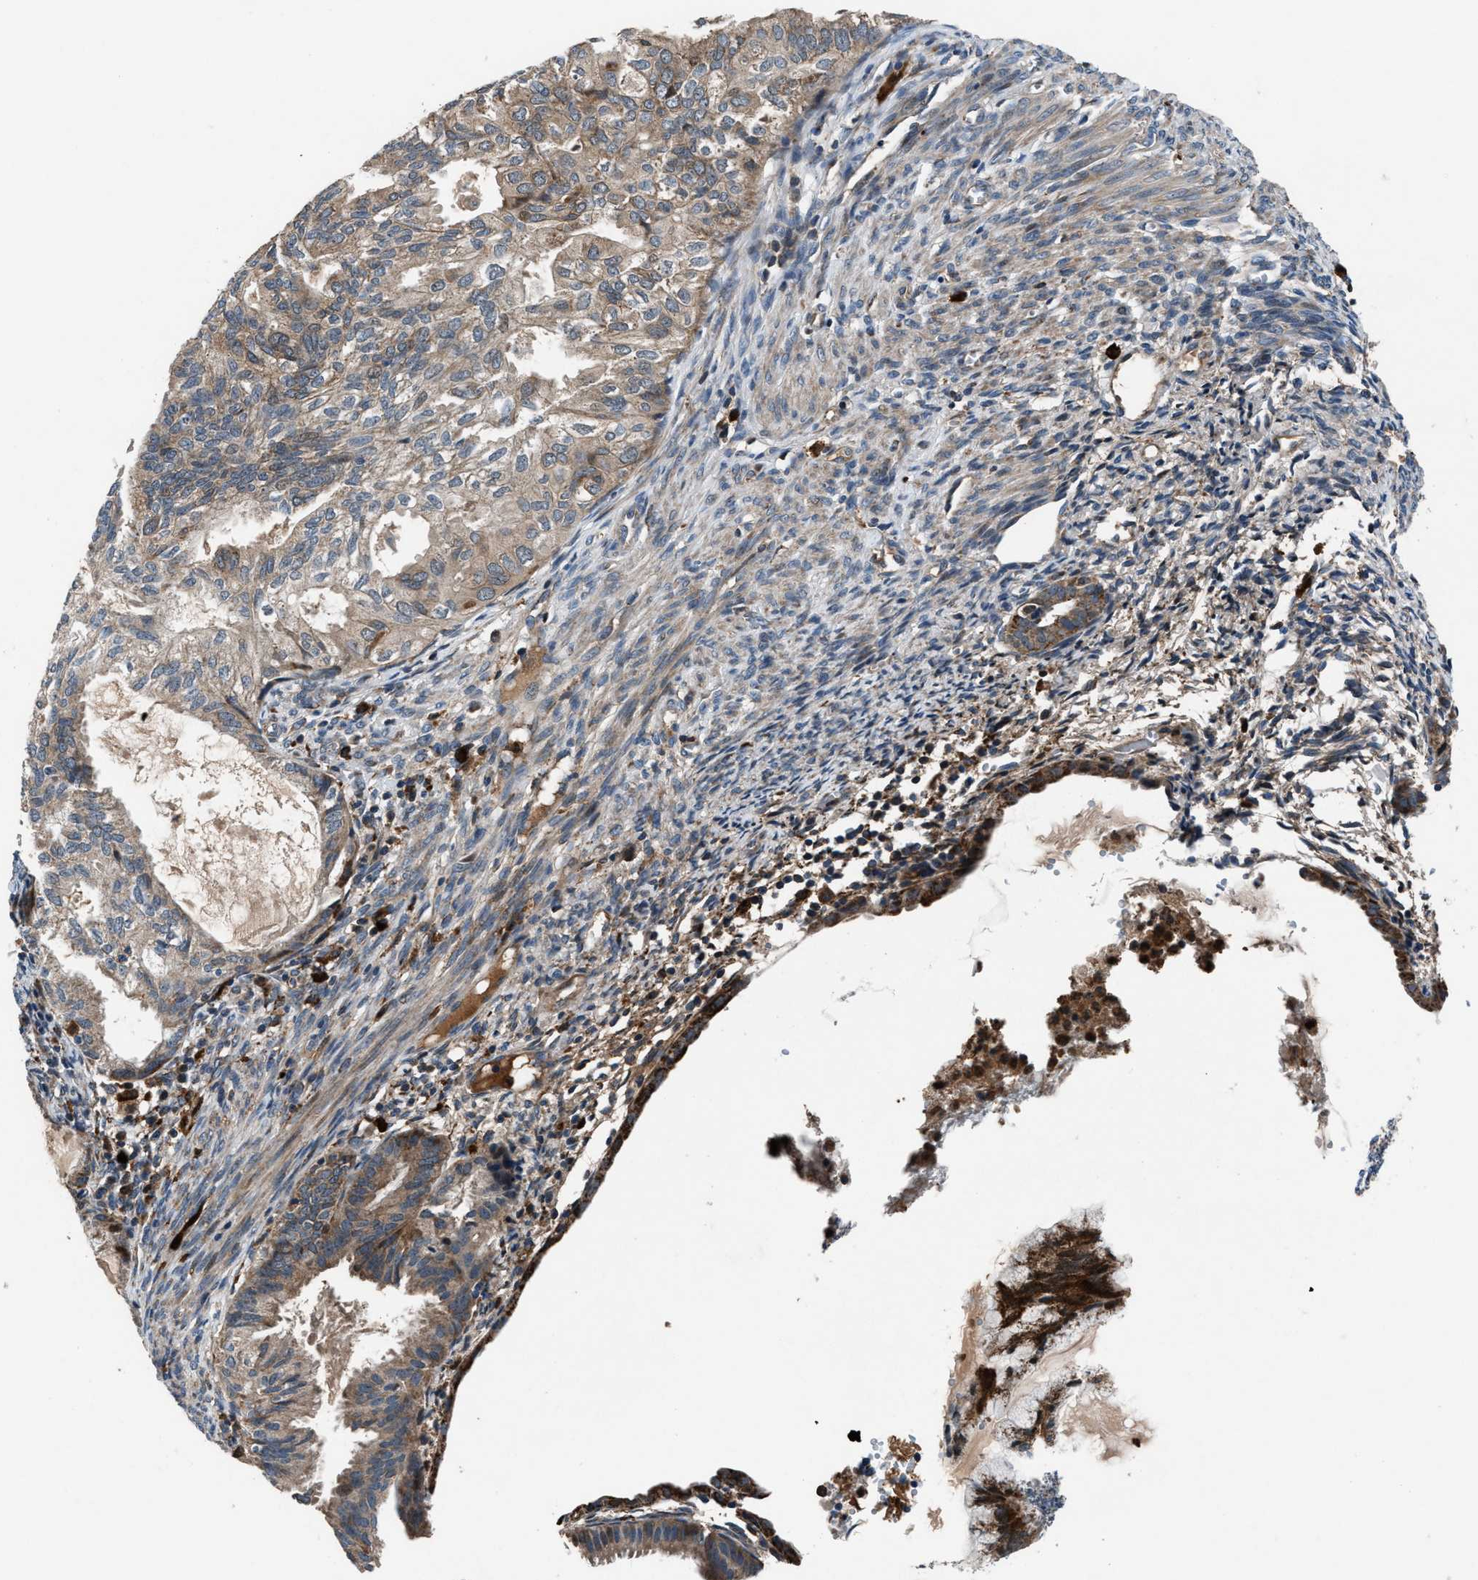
{"staining": {"intensity": "moderate", "quantity": "<25%", "location": "cytoplasmic/membranous"}, "tissue": "cervical cancer", "cell_type": "Tumor cells", "image_type": "cancer", "snomed": [{"axis": "morphology", "description": "Normal tissue, NOS"}, {"axis": "morphology", "description": "Adenocarcinoma, NOS"}, {"axis": "topography", "description": "Cervix"}, {"axis": "topography", "description": "Endometrium"}], "caption": "About <25% of tumor cells in human cervical cancer (adenocarcinoma) demonstrate moderate cytoplasmic/membranous protein positivity as visualized by brown immunohistochemical staining.", "gene": "FAM221A", "patient": {"sex": "female", "age": 86}}